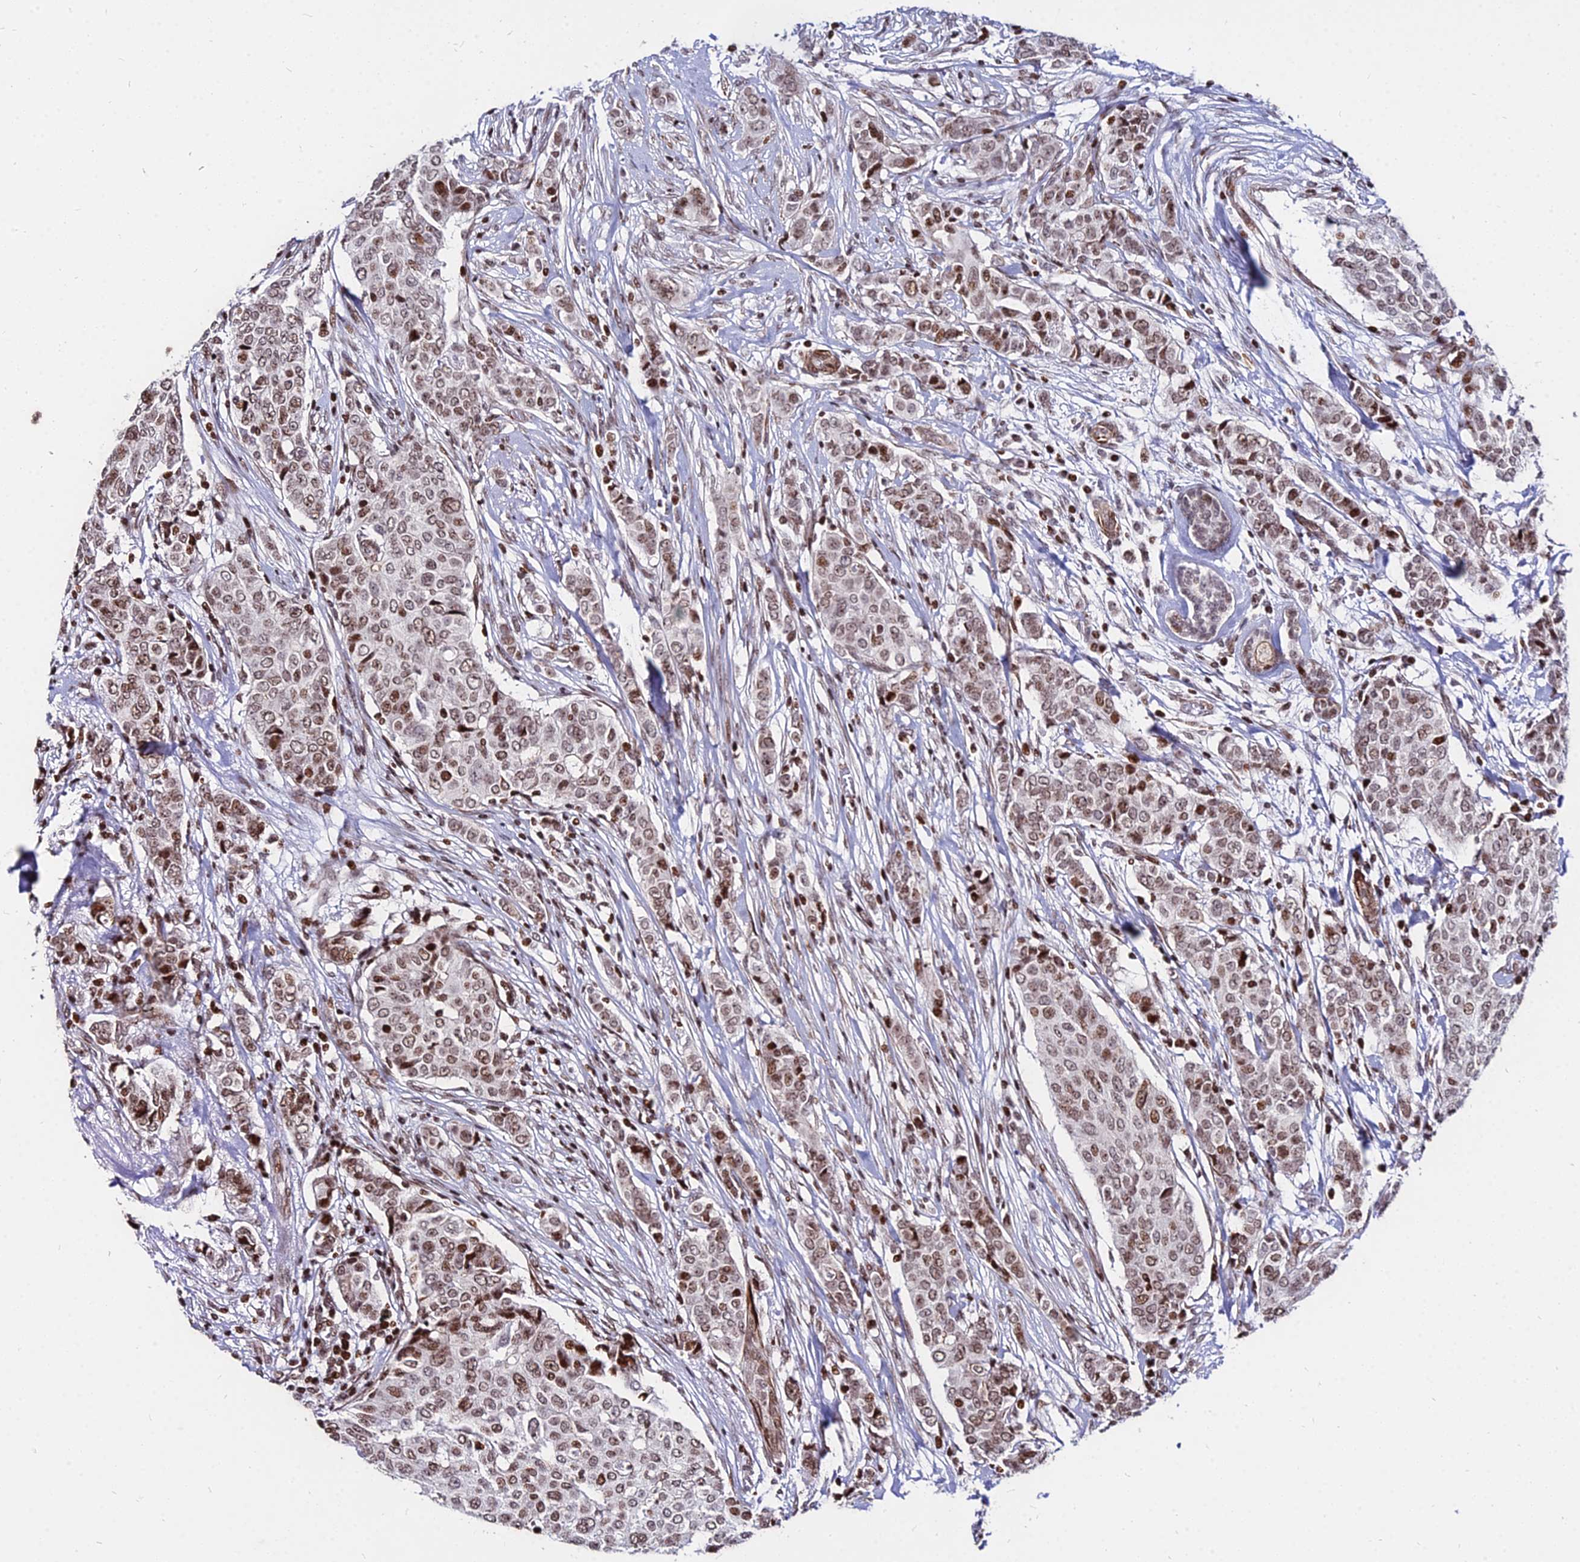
{"staining": {"intensity": "moderate", "quantity": ">75%", "location": "nuclear"}, "tissue": "breast cancer", "cell_type": "Tumor cells", "image_type": "cancer", "snomed": [{"axis": "morphology", "description": "Lobular carcinoma"}, {"axis": "topography", "description": "Breast"}], "caption": "Brown immunohistochemical staining in lobular carcinoma (breast) reveals moderate nuclear staining in about >75% of tumor cells. Using DAB (3,3'-diaminobenzidine) (brown) and hematoxylin (blue) stains, captured at high magnification using brightfield microscopy.", "gene": "NYAP2", "patient": {"sex": "female", "age": 51}}